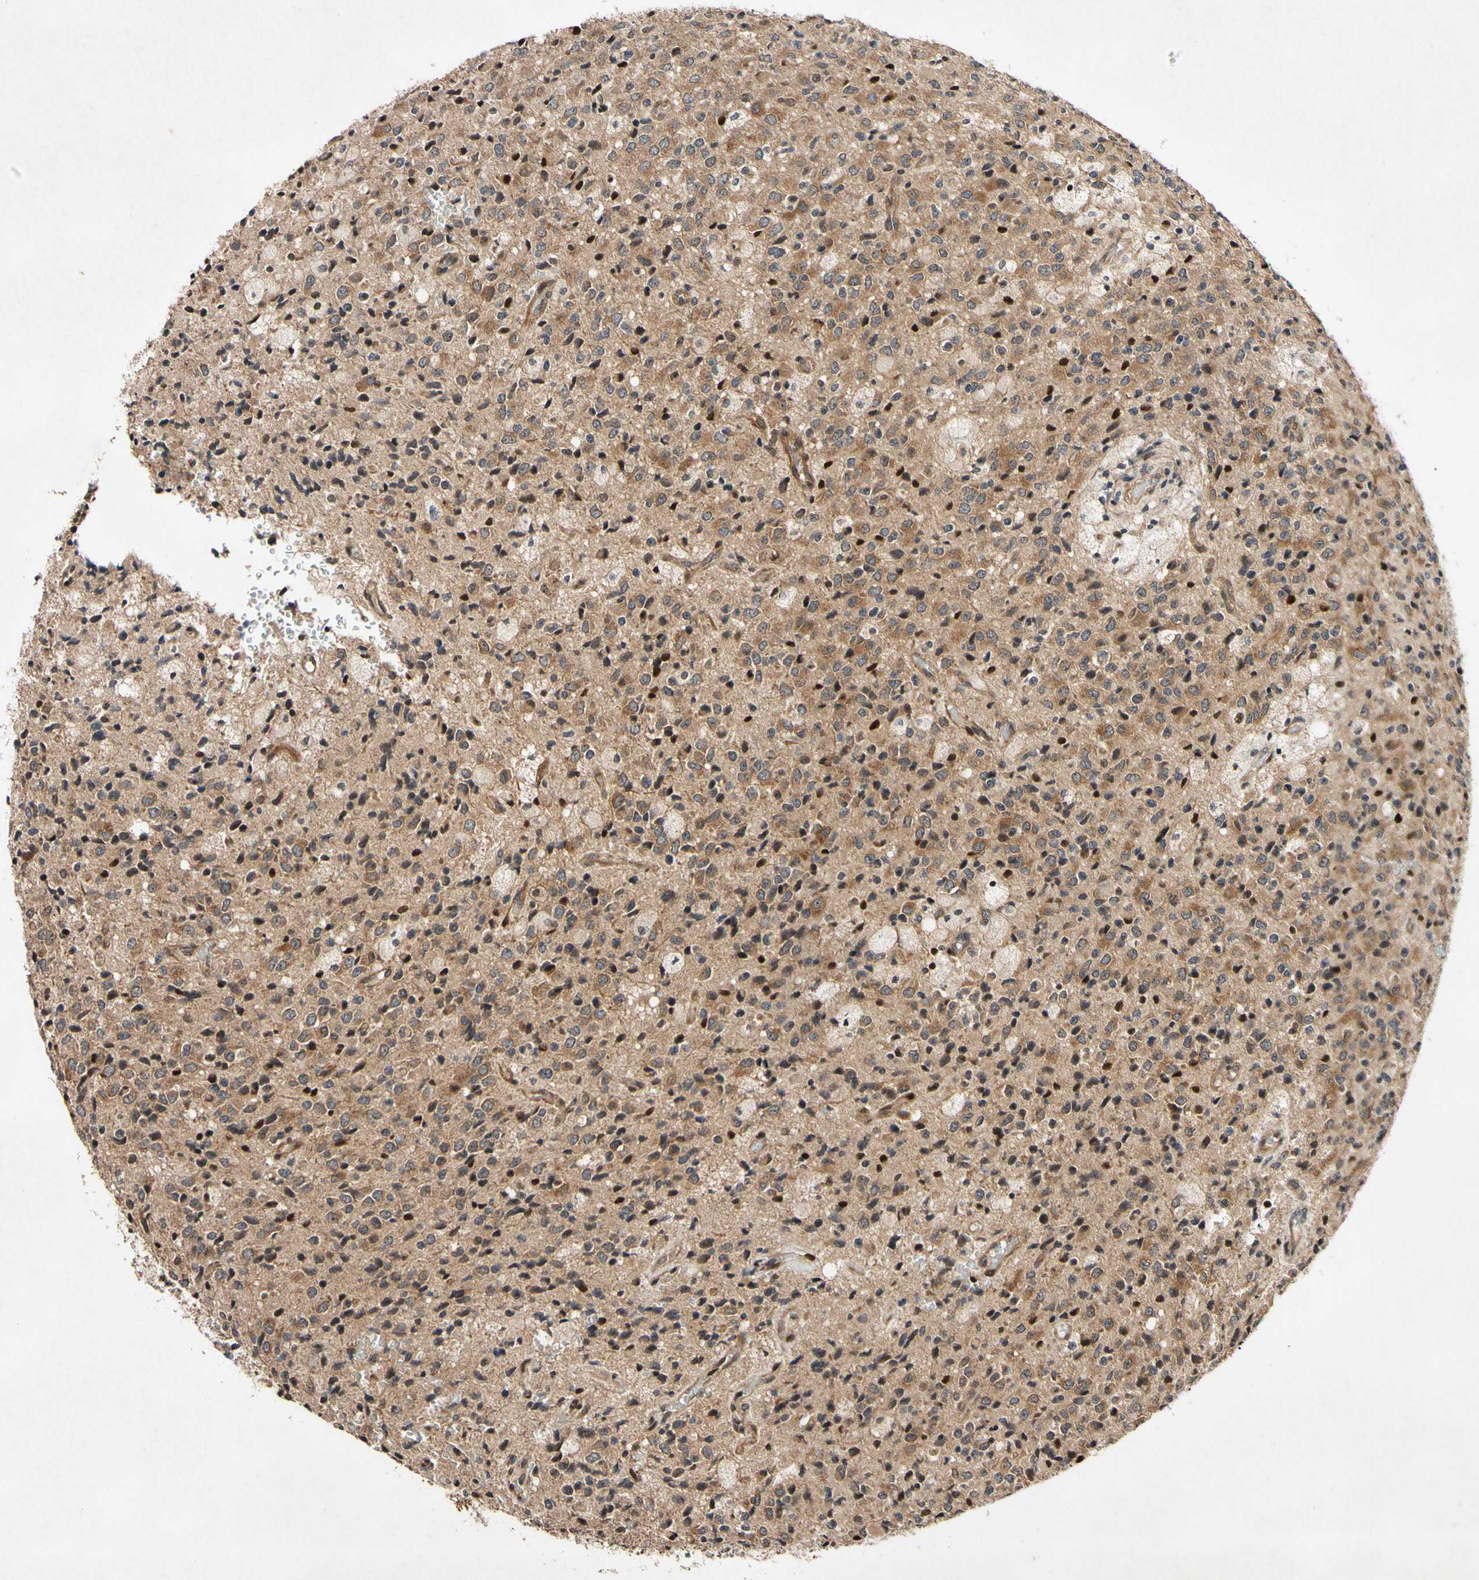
{"staining": {"intensity": "moderate", "quantity": ">75%", "location": "cytoplasmic/membranous"}, "tissue": "glioma", "cell_type": "Tumor cells", "image_type": "cancer", "snomed": [{"axis": "morphology", "description": "Glioma, malignant, High grade"}, {"axis": "topography", "description": "pancreas cauda"}], "caption": "IHC staining of malignant glioma (high-grade), which exhibits medium levels of moderate cytoplasmic/membranous expression in about >75% of tumor cells indicating moderate cytoplasmic/membranous protein staining. The staining was performed using DAB (brown) for protein detection and nuclei were counterstained in hematoxylin (blue).", "gene": "CSNK1E", "patient": {"sex": "male", "age": 60}}